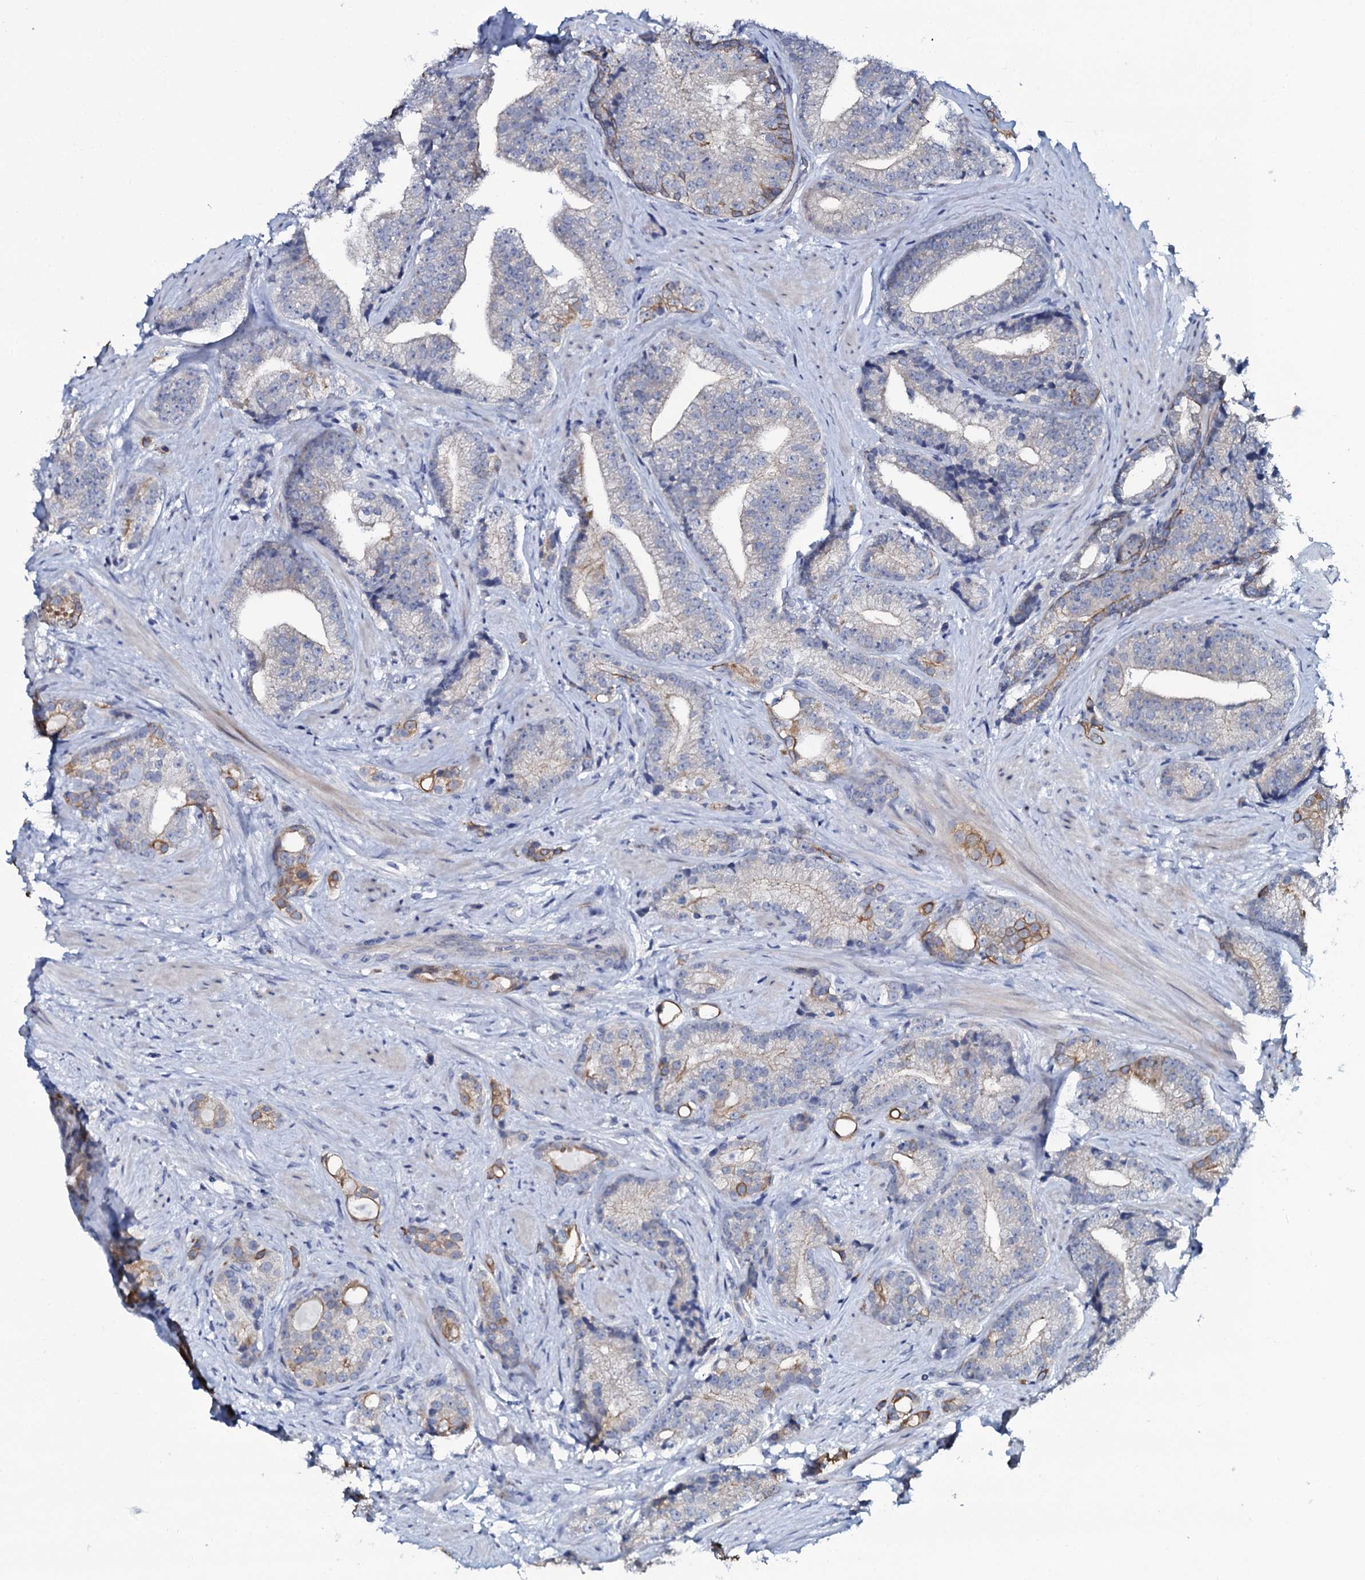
{"staining": {"intensity": "negative", "quantity": "none", "location": "none"}, "tissue": "prostate cancer", "cell_type": "Tumor cells", "image_type": "cancer", "snomed": [{"axis": "morphology", "description": "Adenocarcinoma, Low grade"}, {"axis": "topography", "description": "Prostate"}], "caption": "A high-resolution micrograph shows immunohistochemistry (IHC) staining of prostate cancer (low-grade adenocarcinoma), which shows no significant staining in tumor cells.", "gene": "C10orf88", "patient": {"sex": "male", "age": 71}}